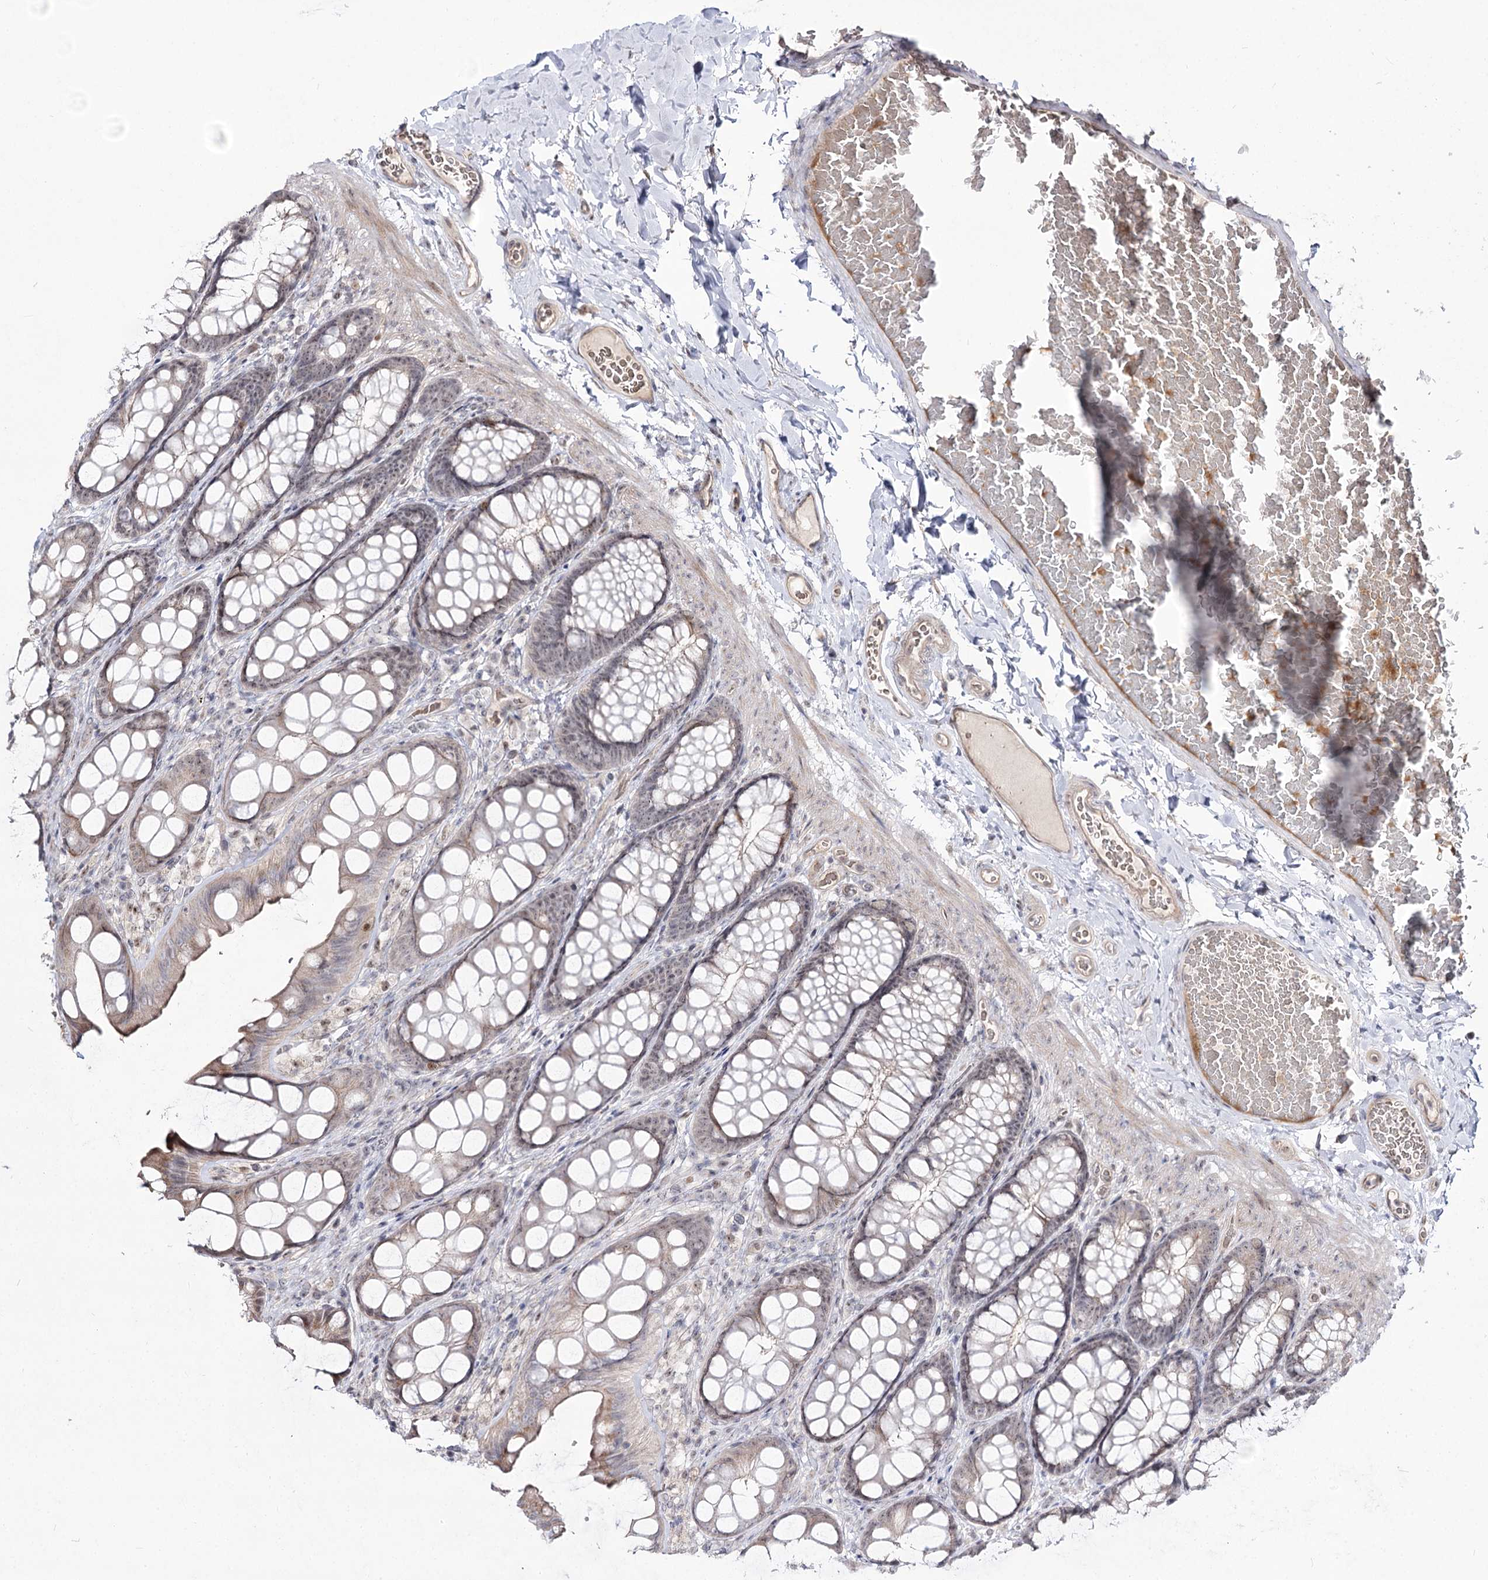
{"staining": {"intensity": "weak", "quantity": "25%-75%", "location": "cytoplasmic/membranous,nuclear"}, "tissue": "colon", "cell_type": "Endothelial cells", "image_type": "normal", "snomed": [{"axis": "morphology", "description": "Normal tissue, NOS"}, {"axis": "topography", "description": "Colon"}], "caption": "IHC histopathology image of normal colon: human colon stained using IHC shows low levels of weak protein expression localized specifically in the cytoplasmic/membranous,nuclear of endothelial cells, appearing as a cytoplasmic/membranous,nuclear brown color.", "gene": "RRP9", "patient": {"sex": "male", "age": 47}}